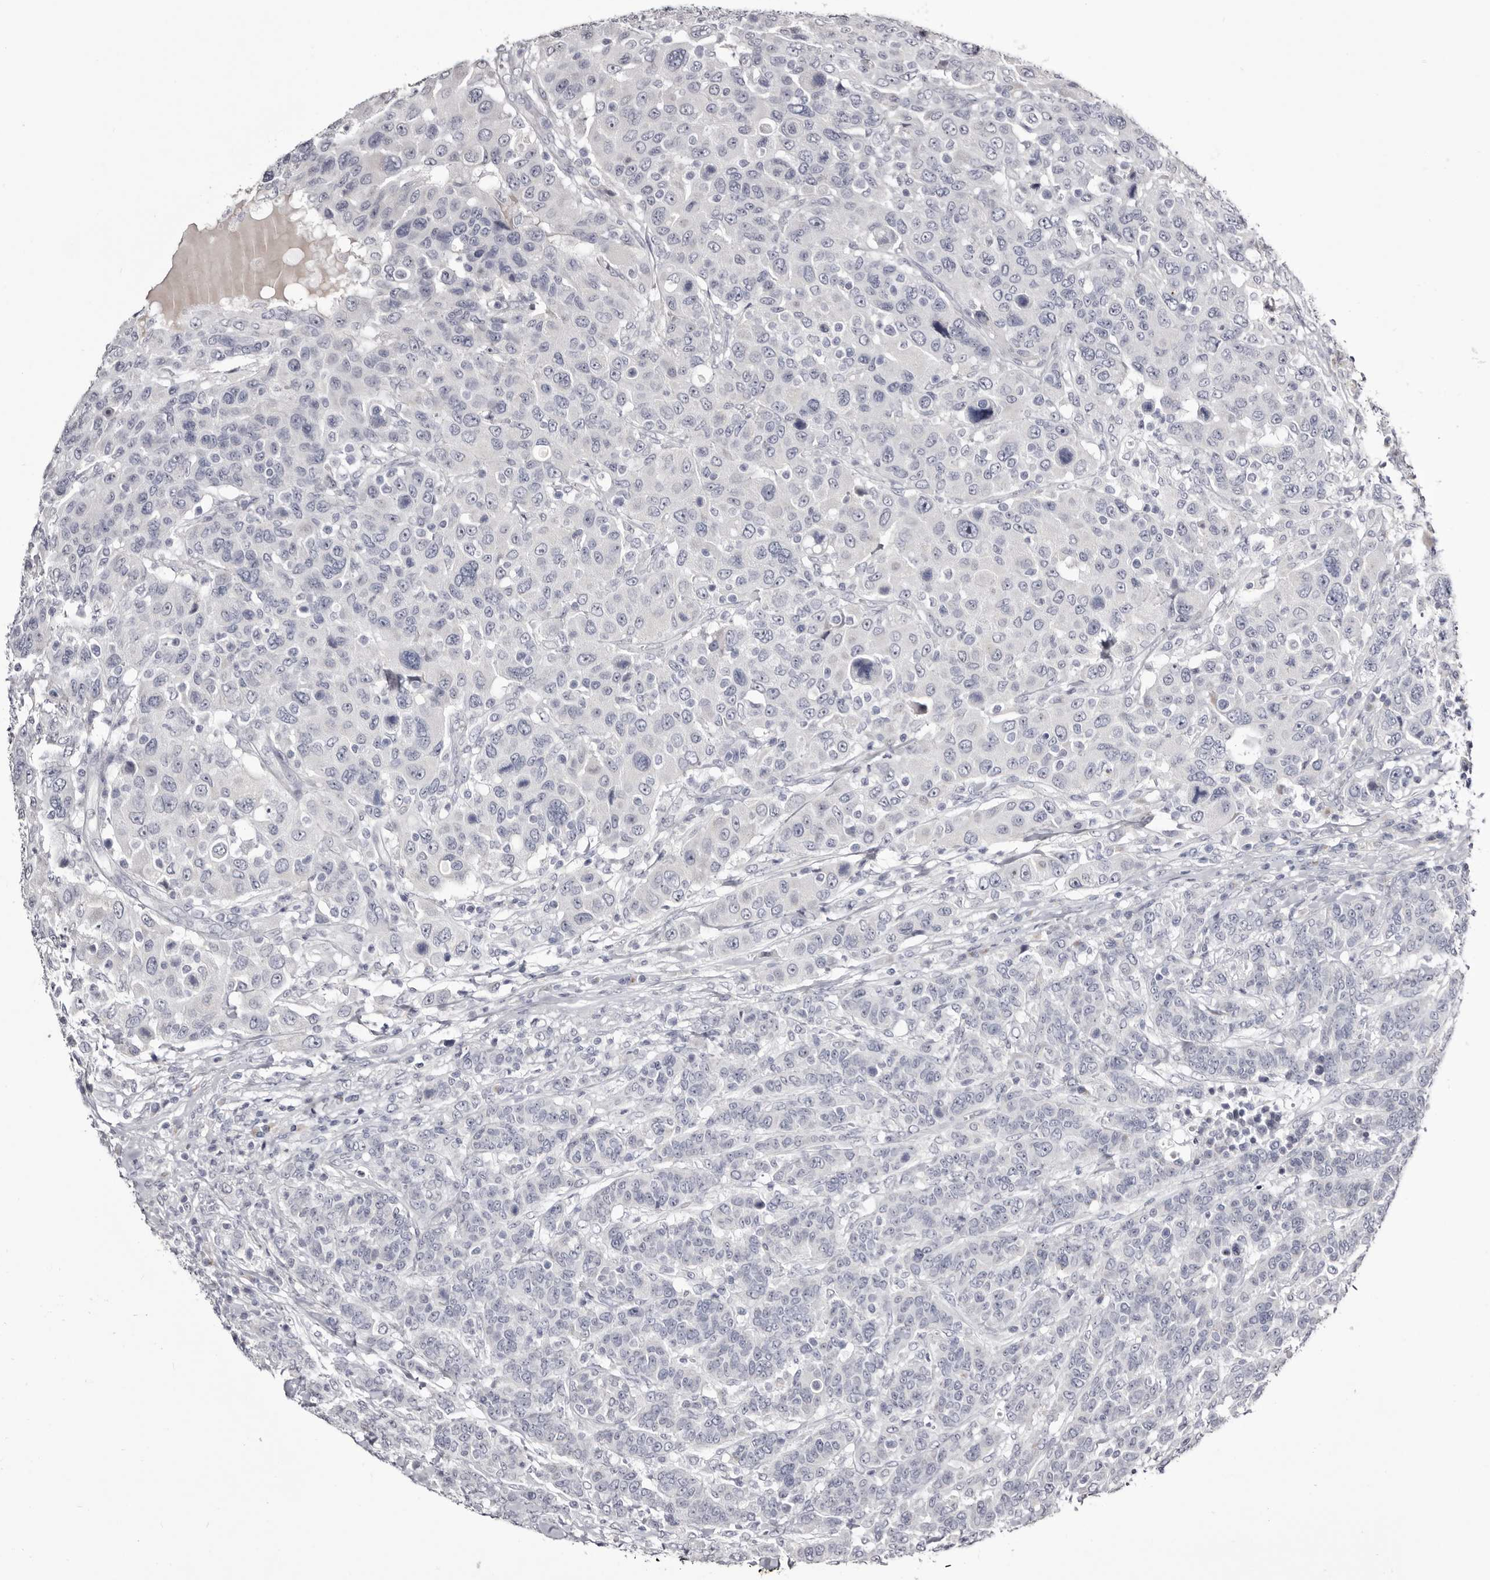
{"staining": {"intensity": "negative", "quantity": "none", "location": "none"}, "tissue": "breast cancer", "cell_type": "Tumor cells", "image_type": "cancer", "snomed": [{"axis": "morphology", "description": "Duct carcinoma"}, {"axis": "topography", "description": "Breast"}], "caption": "High power microscopy image of an immunohistochemistry (IHC) photomicrograph of breast cancer, revealing no significant expression in tumor cells.", "gene": "CASQ1", "patient": {"sex": "female", "age": 37}}